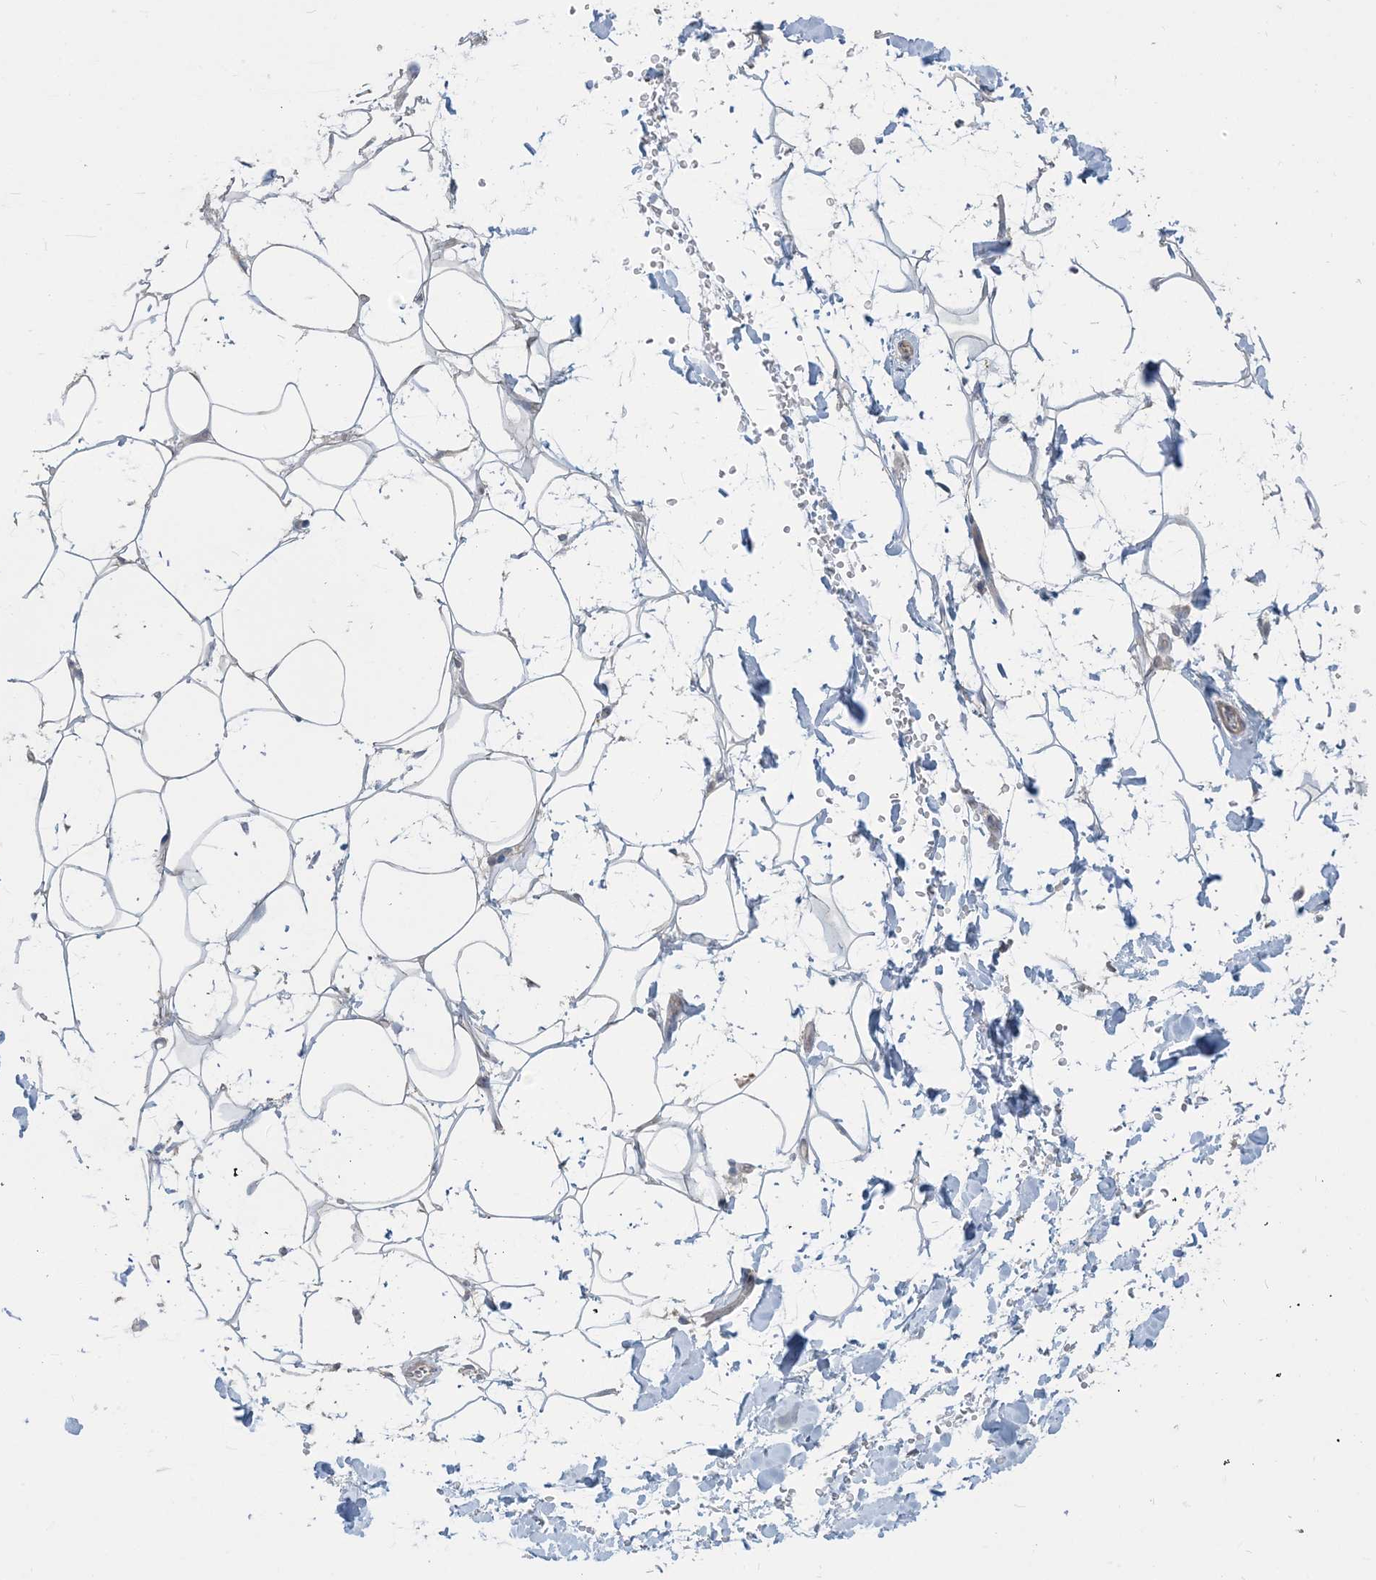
{"staining": {"intensity": "negative", "quantity": "none", "location": "none"}, "tissue": "adipose tissue", "cell_type": "Adipocytes", "image_type": "normal", "snomed": [{"axis": "morphology", "description": "Normal tissue, NOS"}, {"axis": "topography", "description": "Breast"}], "caption": "Immunohistochemical staining of unremarkable adipose tissue shows no significant staining in adipocytes. (Stains: DAB (3,3'-diaminobenzidine) immunohistochemistry (IHC) with hematoxylin counter stain, Microscopy: brightfield microscopy at high magnification).", "gene": "NPHS2", "patient": {"sex": "female", "age": 26}}